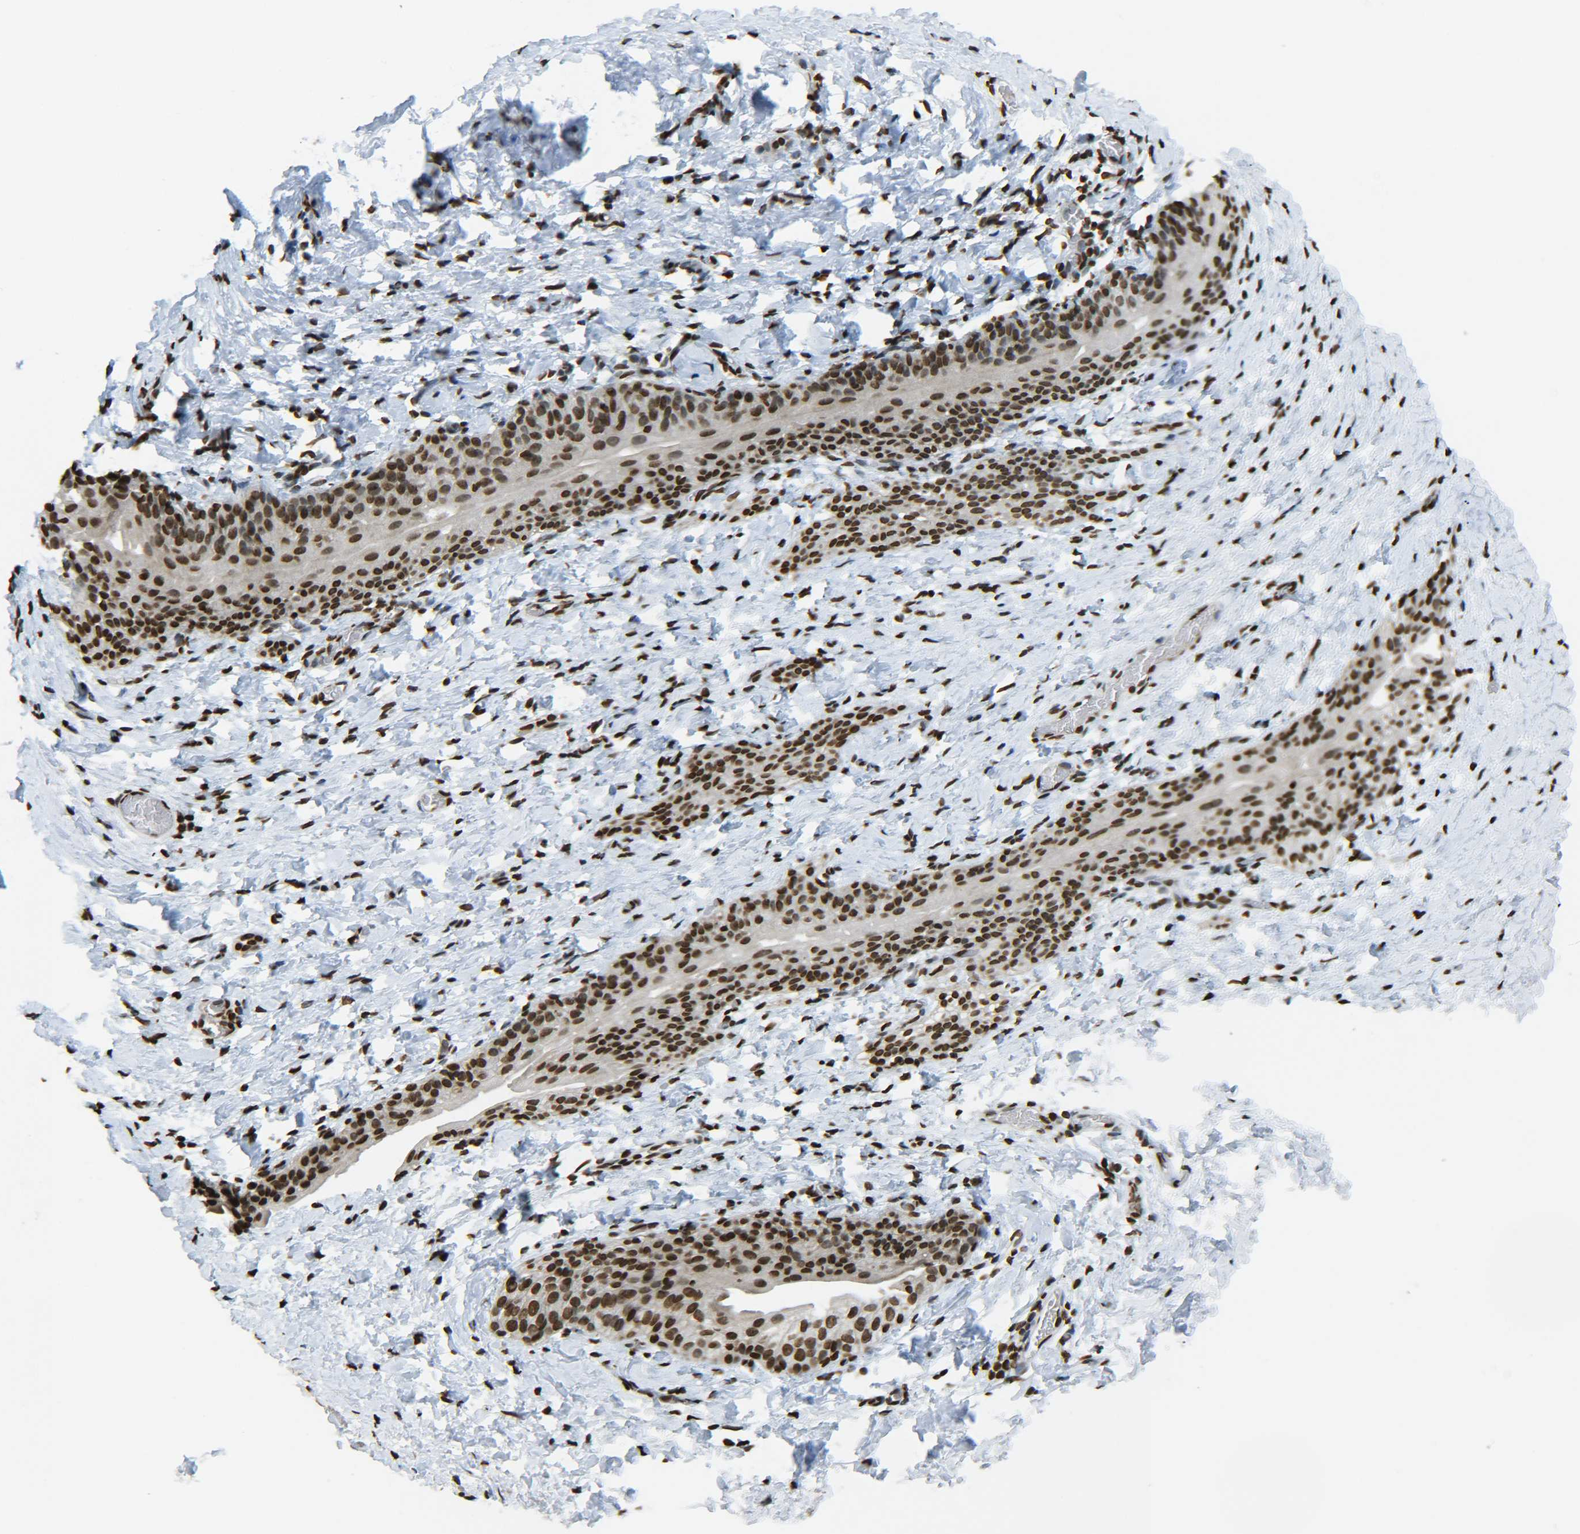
{"staining": {"intensity": "moderate", "quantity": ">75%", "location": "cytoplasmic/membranous,nuclear"}, "tissue": "smooth muscle", "cell_type": "Smooth muscle cells", "image_type": "normal", "snomed": [{"axis": "morphology", "description": "Normal tissue, NOS"}, {"axis": "topography", "description": "Smooth muscle"}], "caption": "IHC staining of benign smooth muscle, which exhibits medium levels of moderate cytoplasmic/membranous,nuclear staining in about >75% of smooth muscle cells indicating moderate cytoplasmic/membranous,nuclear protein staining. The staining was performed using DAB (brown) for protein detection and nuclei were counterstained in hematoxylin (blue).", "gene": "H4C16", "patient": {"sex": "male", "age": 16}}